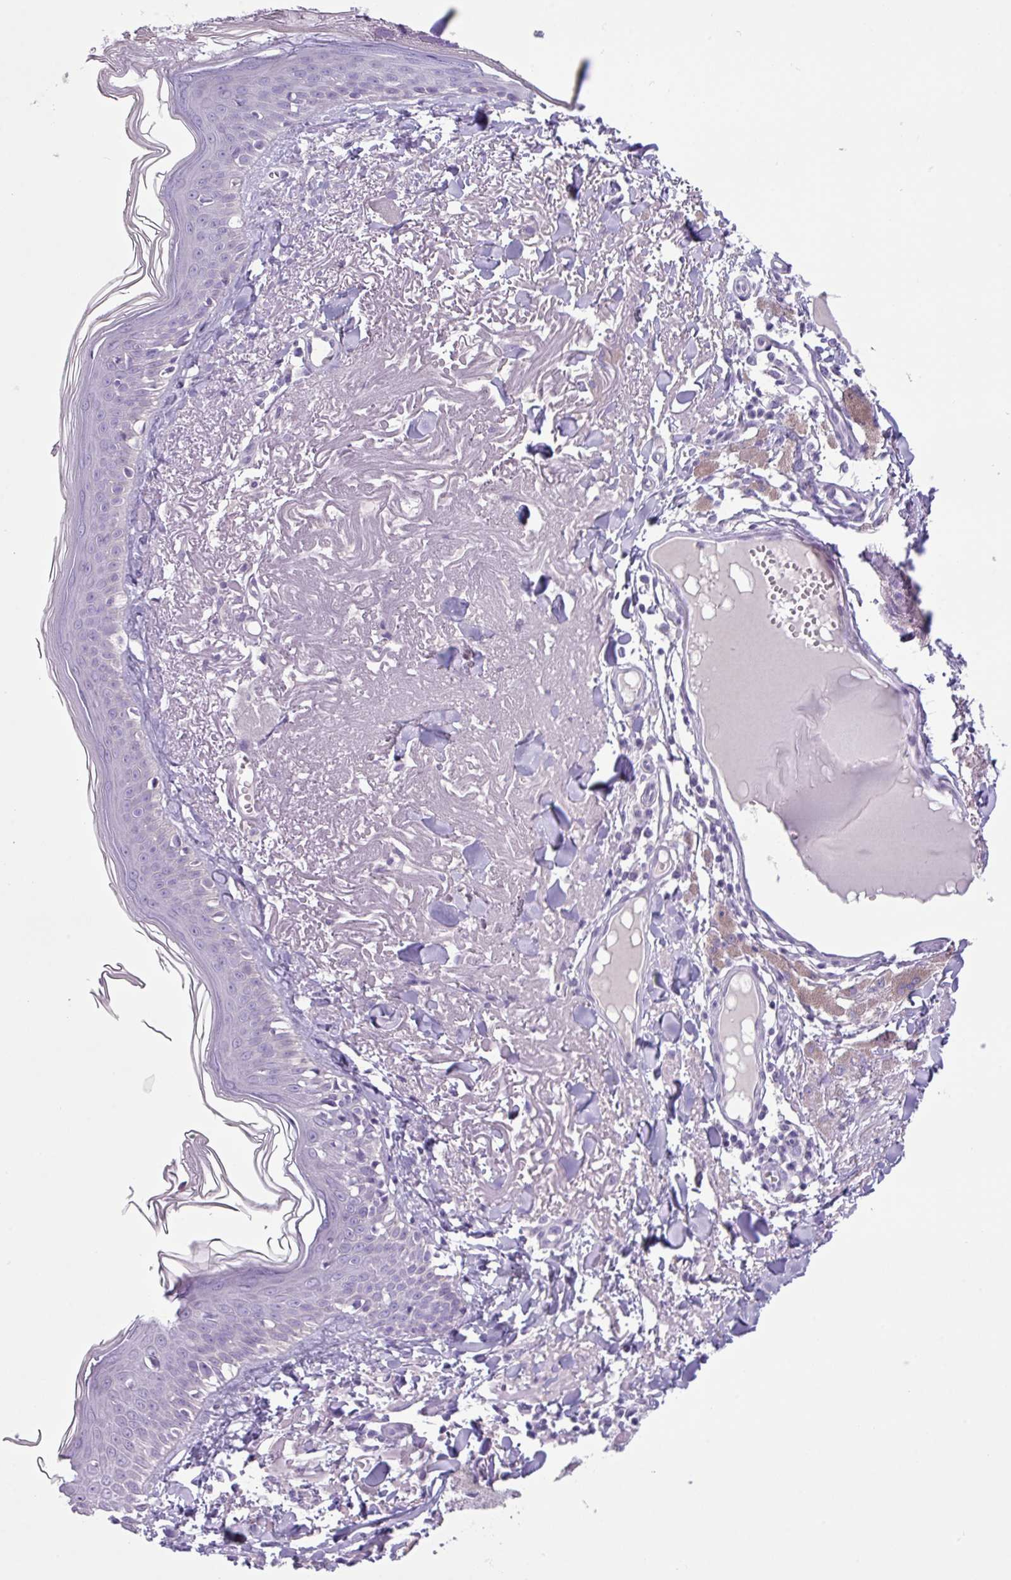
{"staining": {"intensity": "negative", "quantity": "none", "location": "none"}, "tissue": "skin", "cell_type": "Fibroblasts", "image_type": "normal", "snomed": [{"axis": "morphology", "description": "Normal tissue, NOS"}, {"axis": "morphology", "description": "Malignant melanoma, NOS"}, {"axis": "topography", "description": "Skin"}], "caption": "Immunohistochemistry (IHC) photomicrograph of unremarkable skin: skin stained with DAB shows no significant protein positivity in fibroblasts.", "gene": "CYSTM1", "patient": {"sex": "male", "age": 80}}